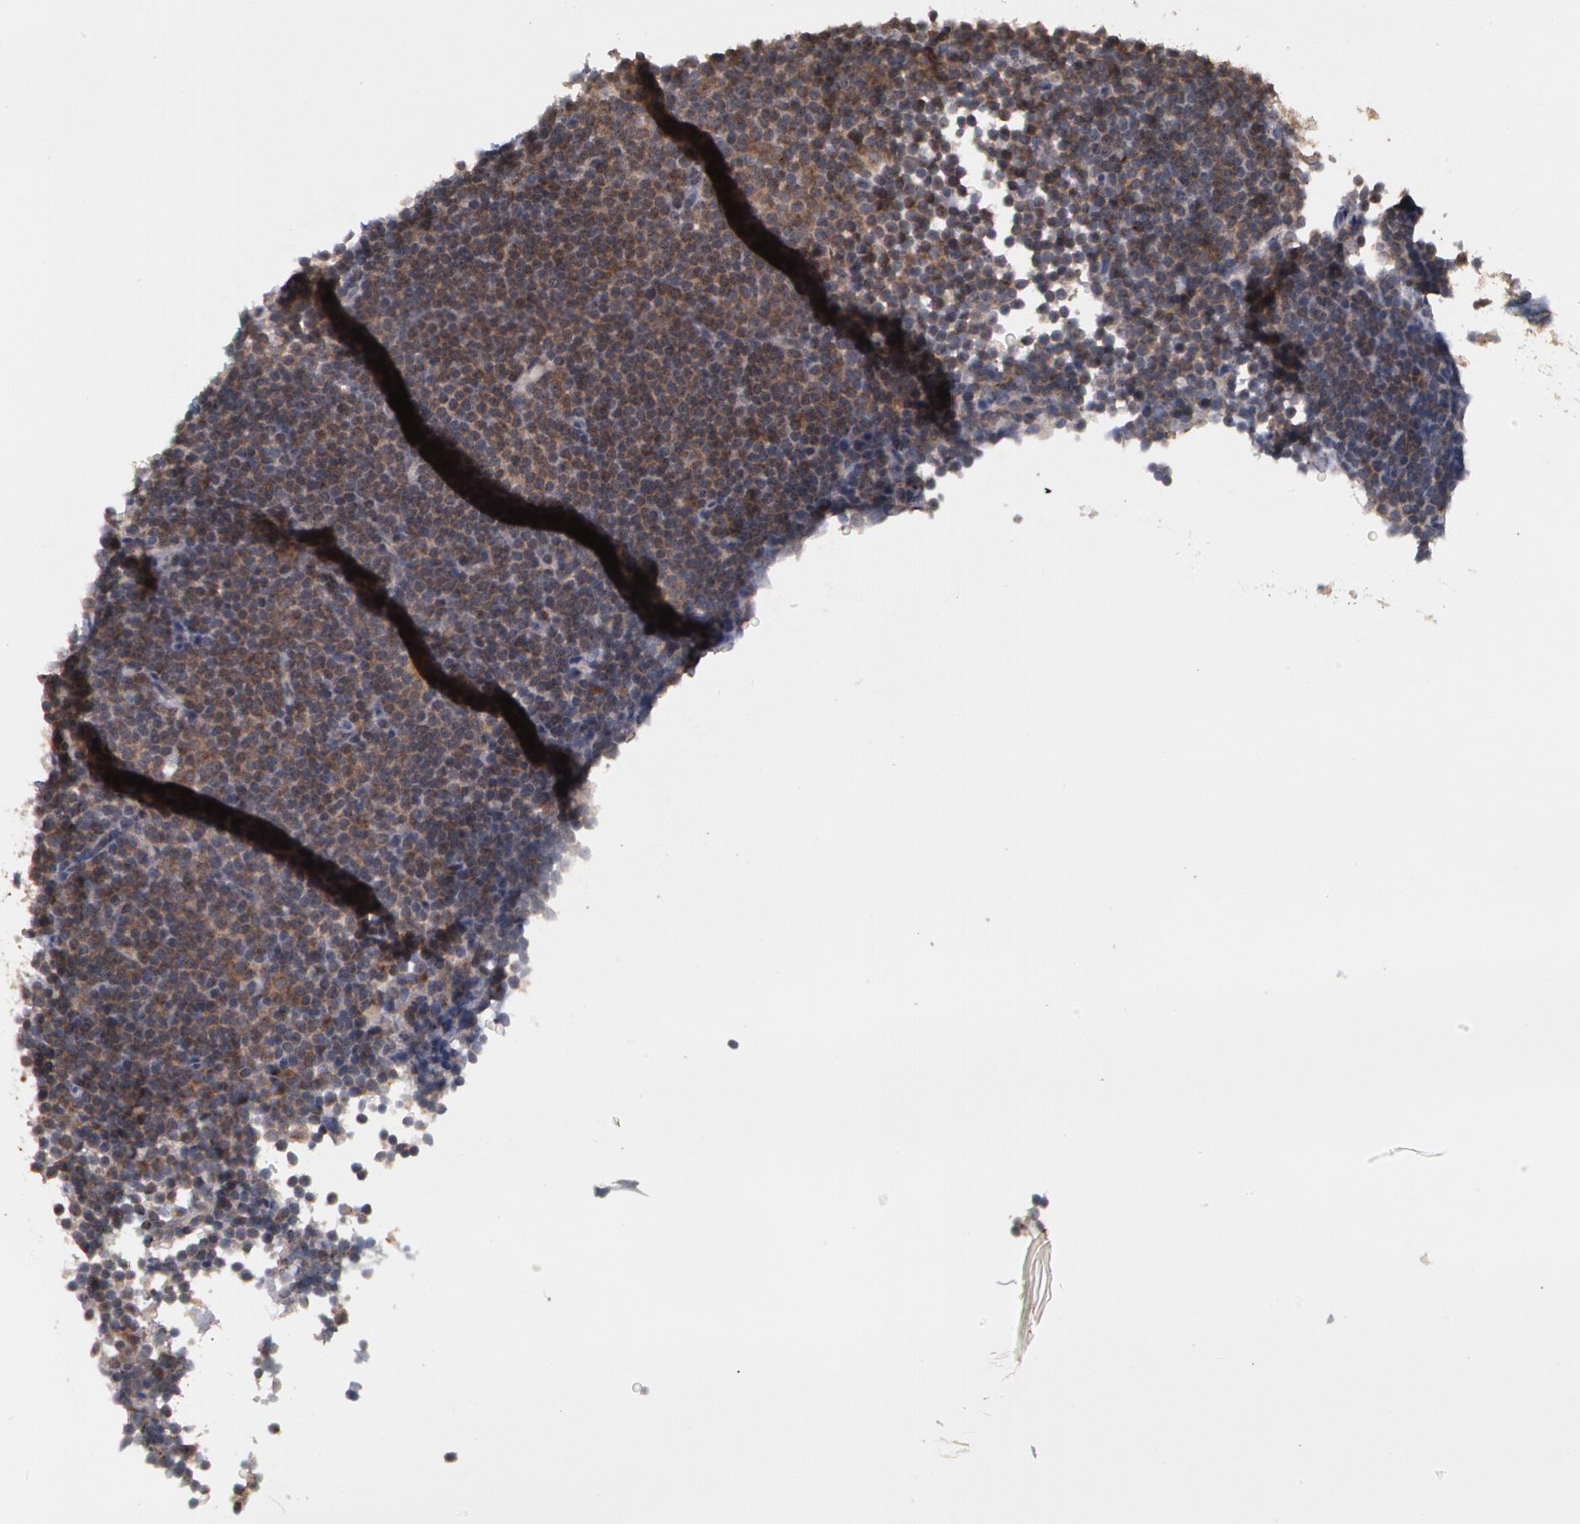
{"staining": {"intensity": "negative", "quantity": "none", "location": "none"}, "tissue": "lymphoma", "cell_type": "Tumor cells", "image_type": "cancer", "snomed": [{"axis": "morphology", "description": "Malignant lymphoma, non-Hodgkin's type, Low grade"}, {"axis": "topography", "description": "Lymph node"}], "caption": "Lymphoma stained for a protein using immunohistochemistry exhibits no staining tumor cells.", "gene": "STX5", "patient": {"sex": "female", "age": 69}}